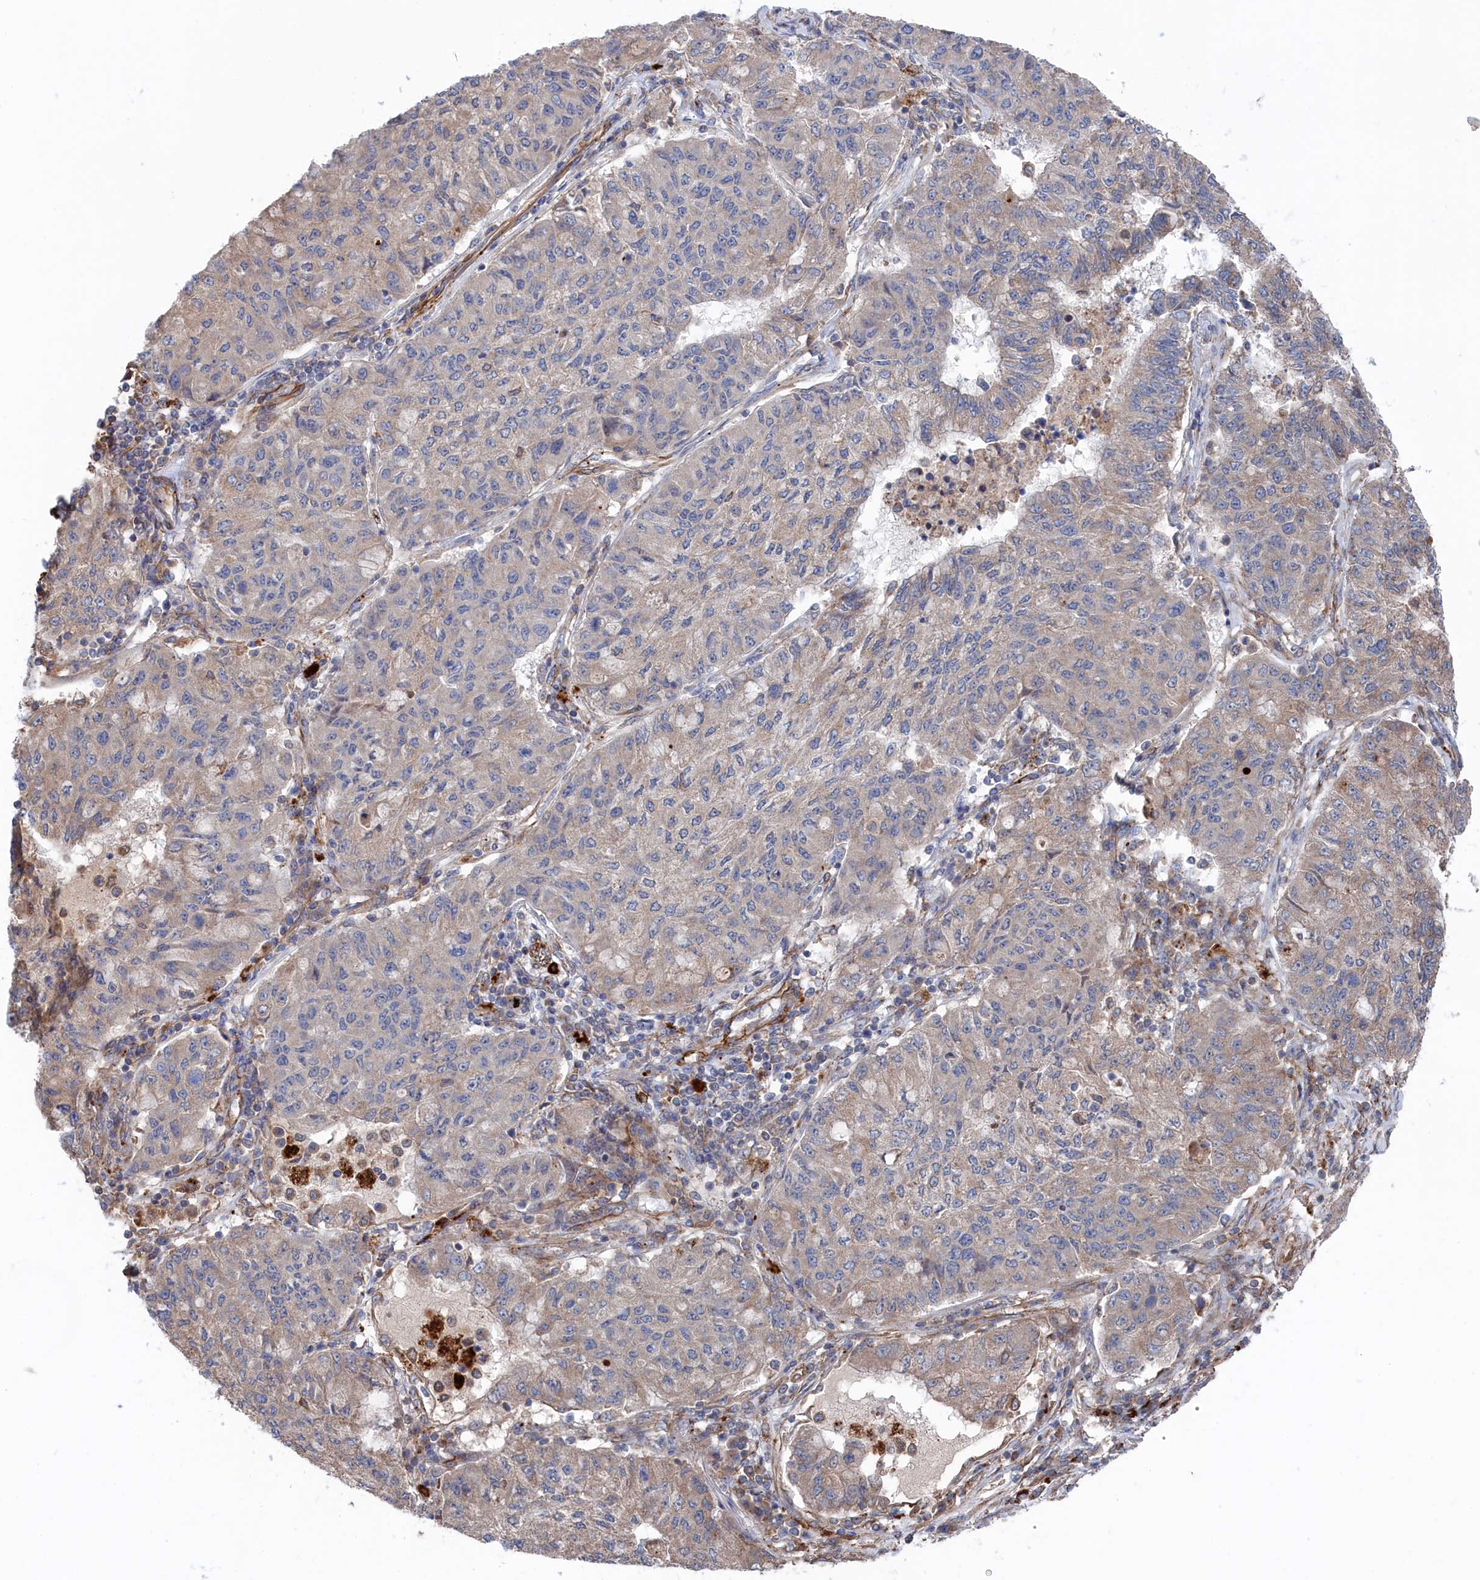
{"staining": {"intensity": "weak", "quantity": "<25%", "location": "cytoplasmic/membranous"}, "tissue": "lung cancer", "cell_type": "Tumor cells", "image_type": "cancer", "snomed": [{"axis": "morphology", "description": "Squamous cell carcinoma, NOS"}, {"axis": "topography", "description": "Lung"}], "caption": "The photomicrograph displays no staining of tumor cells in lung cancer (squamous cell carcinoma).", "gene": "FILIP1L", "patient": {"sex": "male", "age": 74}}